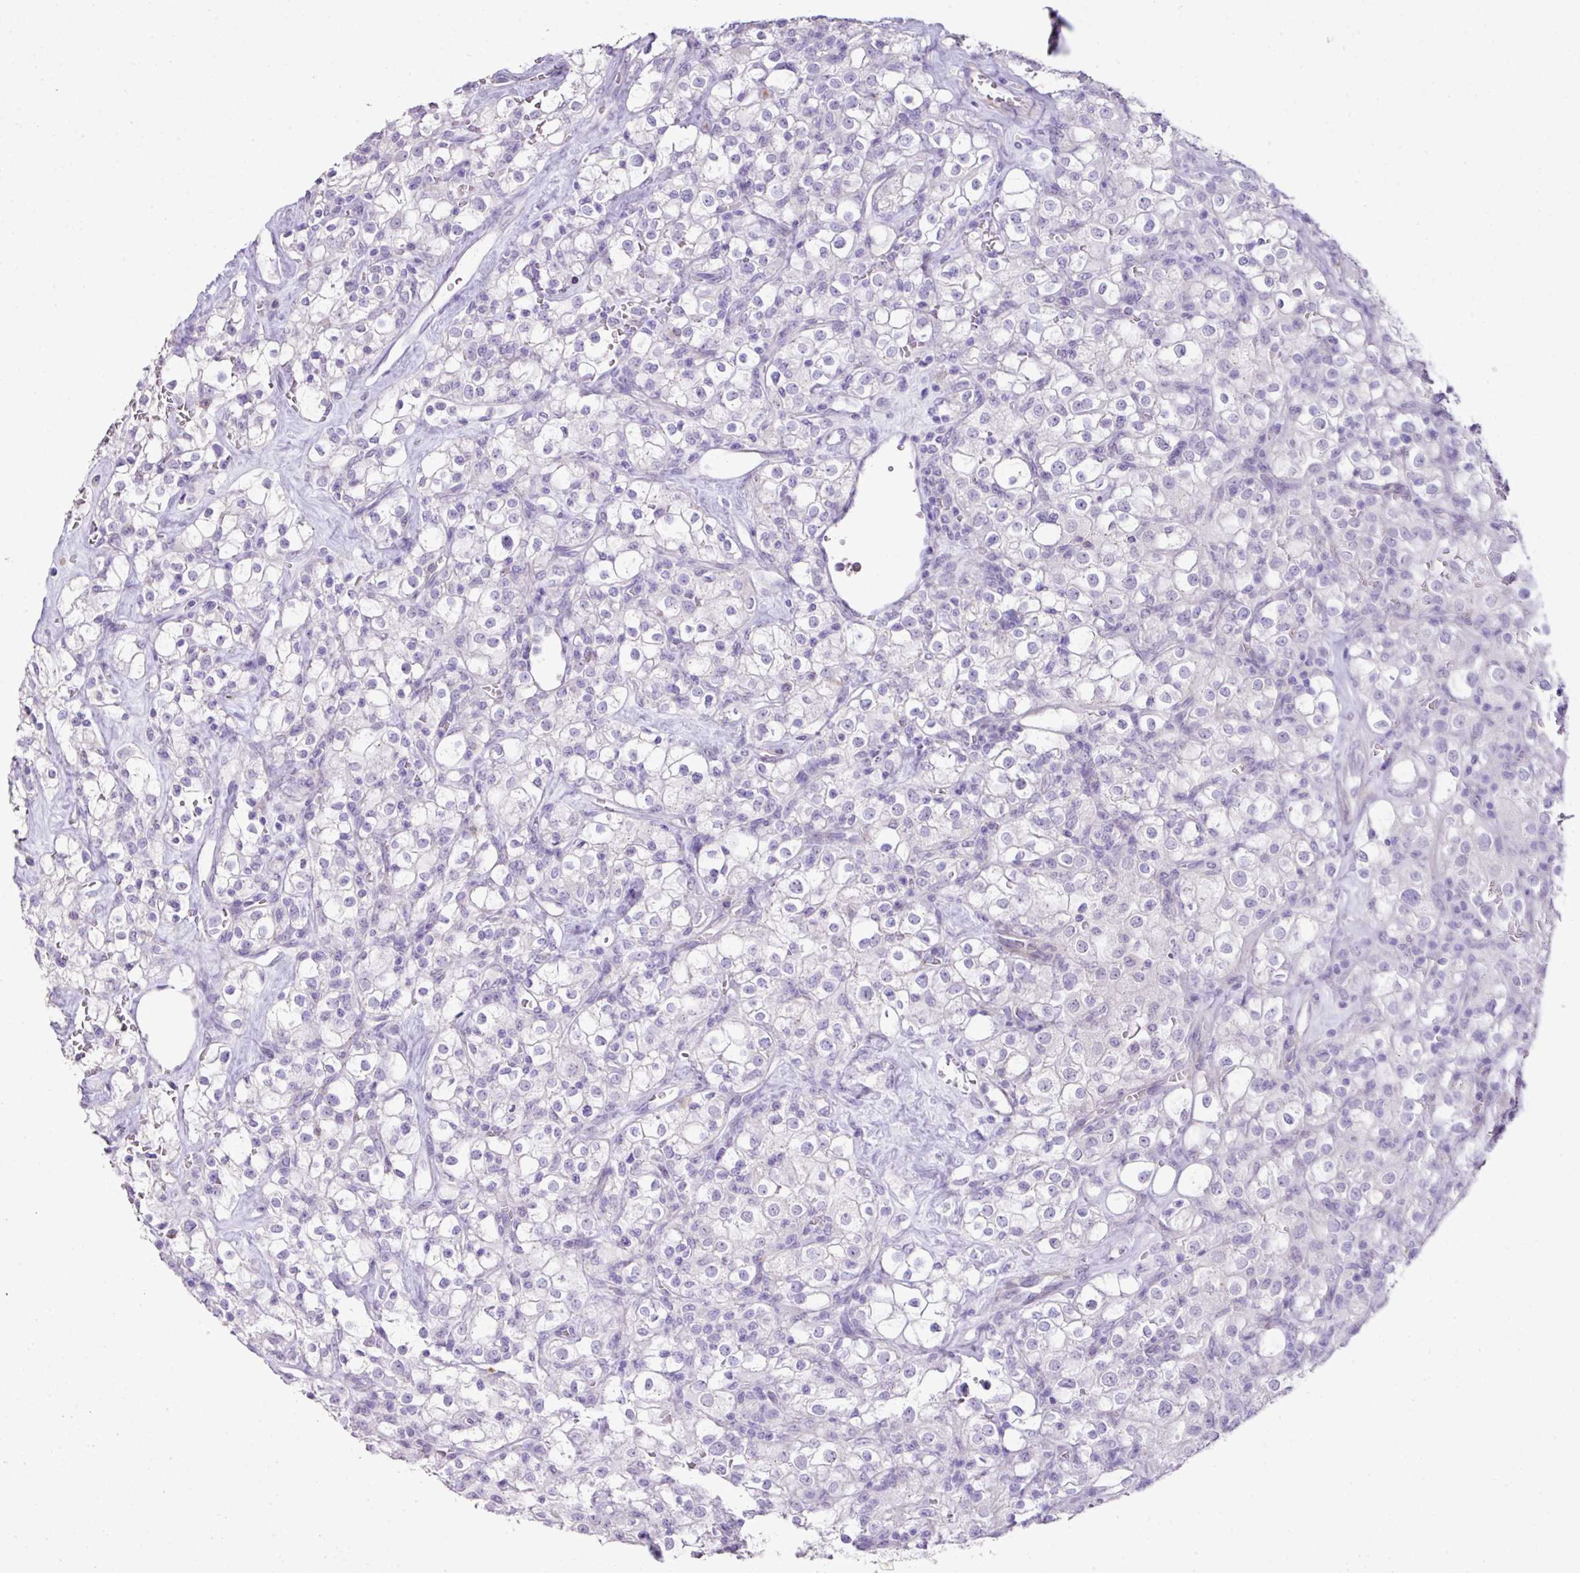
{"staining": {"intensity": "negative", "quantity": "none", "location": "none"}, "tissue": "renal cancer", "cell_type": "Tumor cells", "image_type": "cancer", "snomed": [{"axis": "morphology", "description": "Adenocarcinoma, NOS"}, {"axis": "topography", "description": "Kidney"}], "caption": "The immunohistochemistry (IHC) image has no significant positivity in tumor cells of renal adenocarcinoma tissue. (DAB (3,3'-diaminobenzidine) immunohistochemistry visualized using brightfield microscopy, high magnification).", "gene": "DIP2A", "patient": {"sex": "female", "age": 74}}